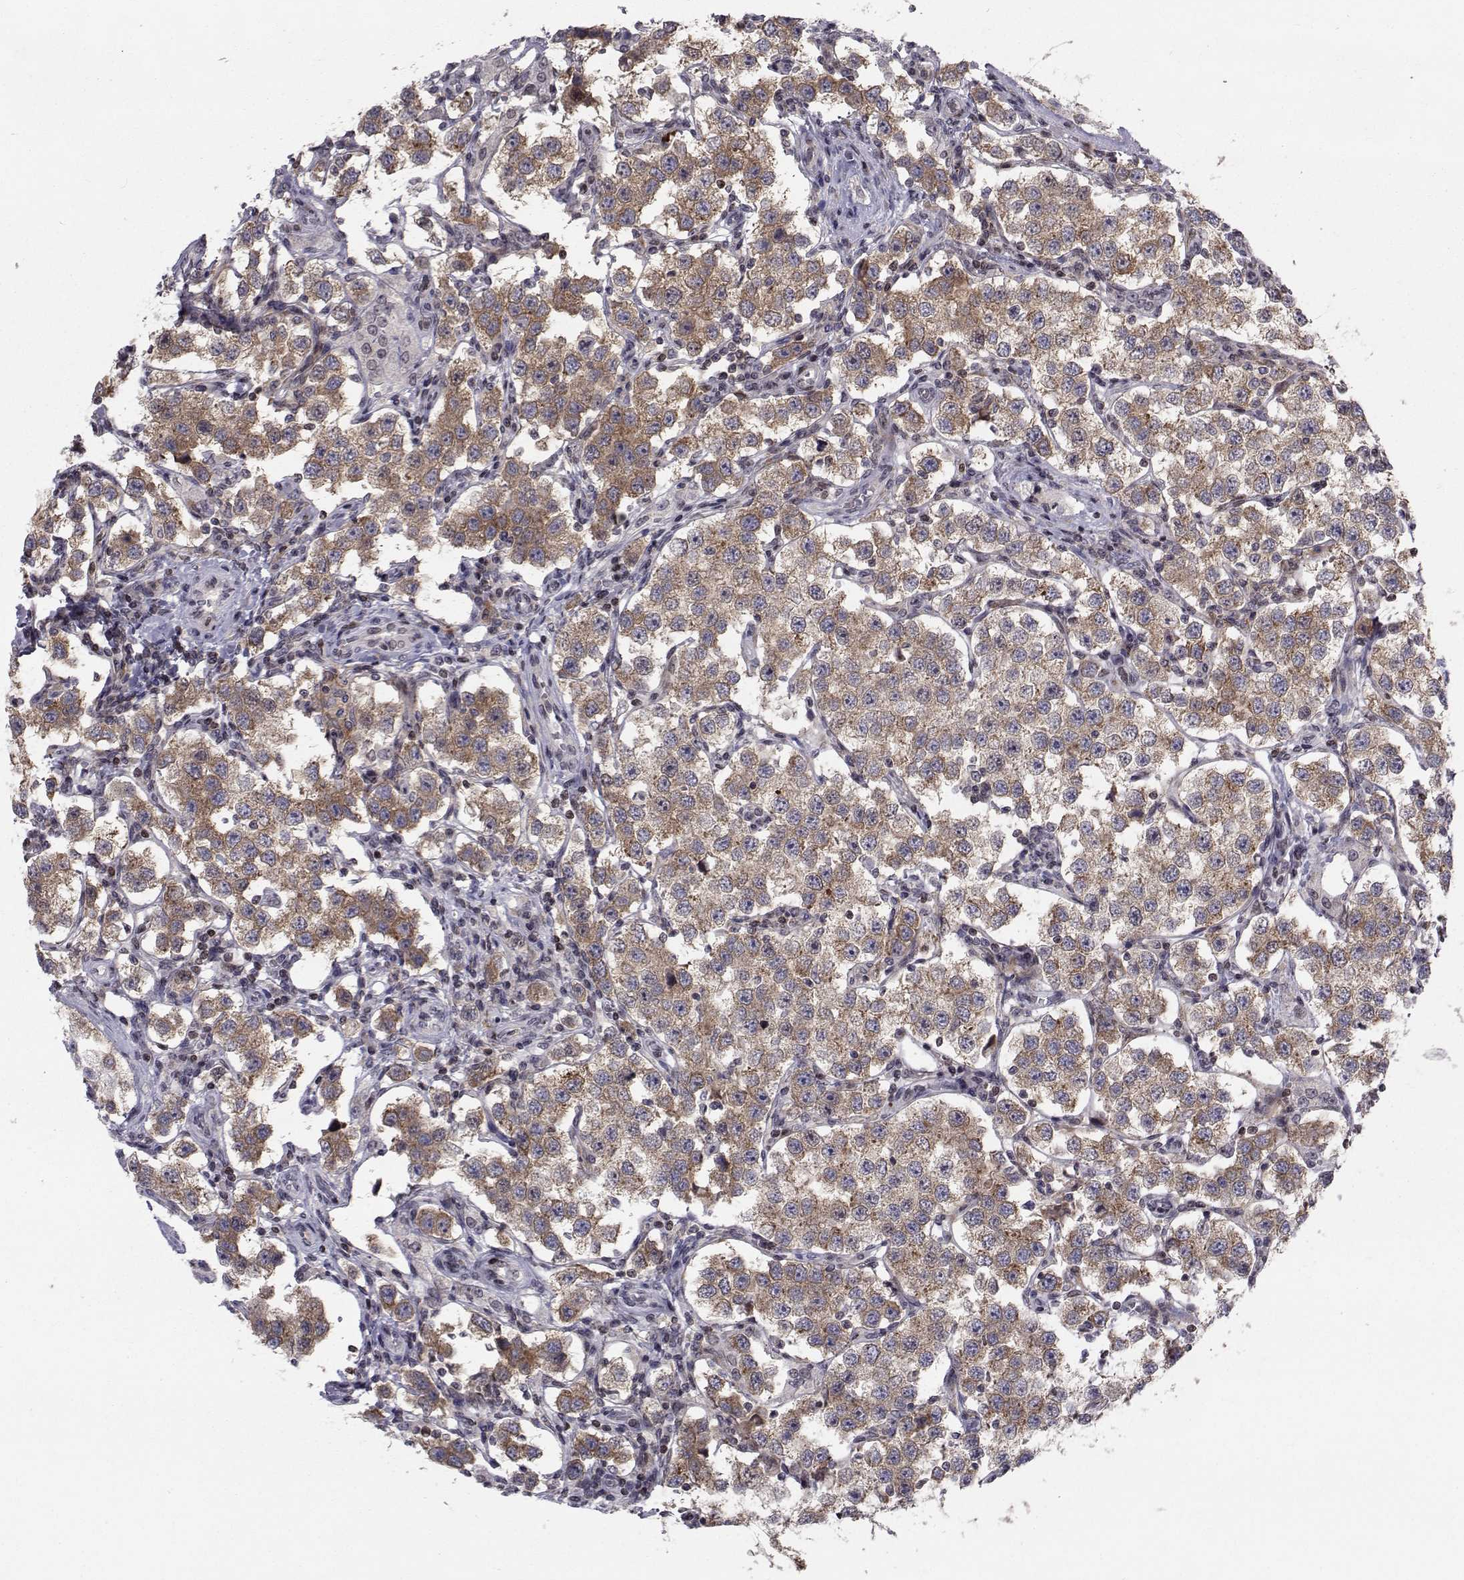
{"staining": {"intensity": "strong", "quantity": ">75%", "location": "cytoplasmic/membranous"}, "tissue": "testis cancer", "cell_type": "Tumor cells", "image_type": "cancer", "snomed": [{"axis": "morphology", "description": "Seminoma, NOS"}, {"axis": "topography", "description": "Testis"}], "caption": "Protein expression analysis of human testis cancer (seminoma) reveals strong cytoplasmic/membranous staining in about >75% of tumor cells. Using DAB (3,3'-diaminobenzidine) (brown) and hematoxylin (blue) stains, captured at high magnification using brightfield microscopy.", "gene": "PCP4L1", "patient": {"sex": "male", "age": 37}}